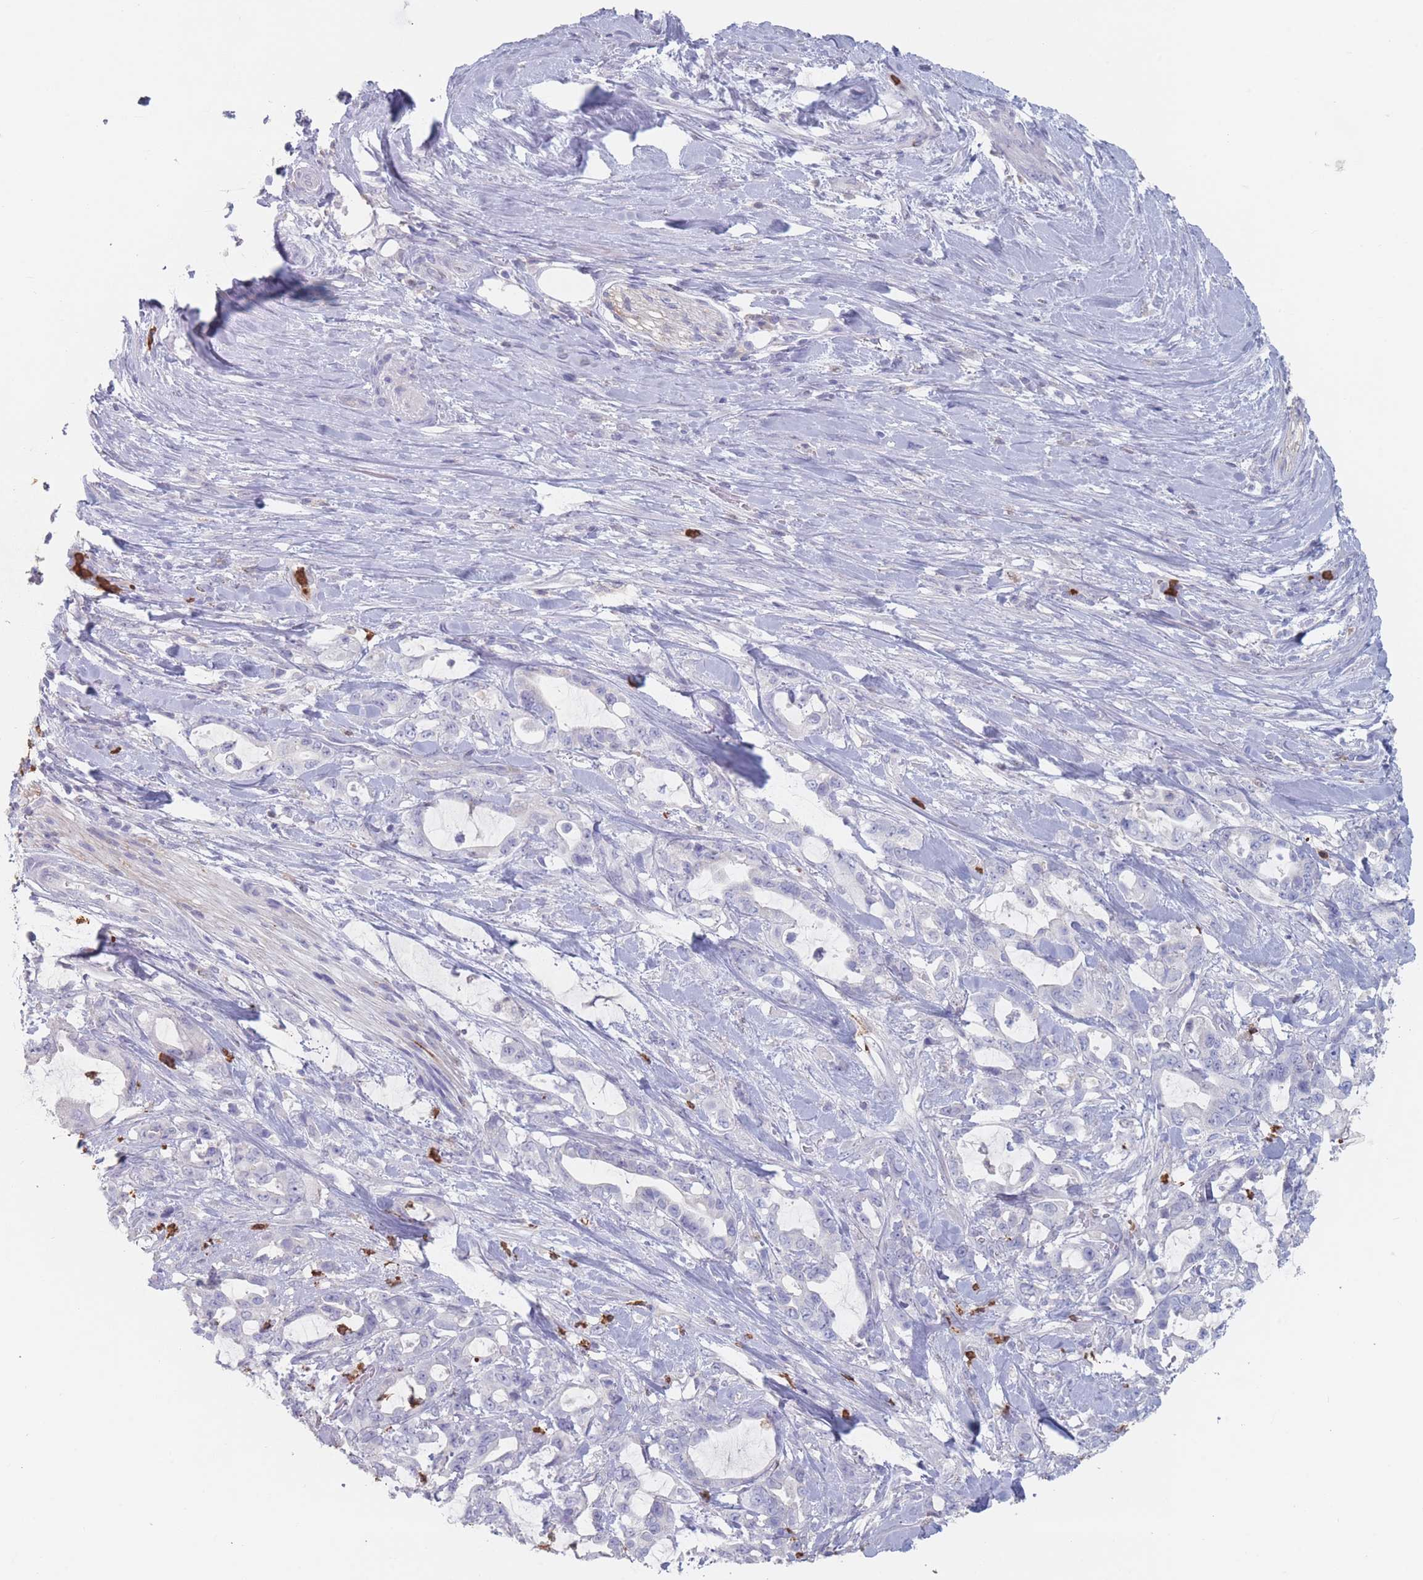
{"staining": {"intensity": "negative", "quantity": "none", "location": "none"}, "tissue": "pancreatic cancer", "cell_type": "Tumor cells", "image_type": "cancer", "snomed": [{"axis": "morphology", "description": "Adenocarcinoma, NOS"}, {"axis": "topography", "description": "Pancreas"}], "caption": "High magnification brightfield microscopy of pancreatic cancer (adenocarcinoma) stained with DAB (3,3'-diaminobenzidine) (brown) and counterstained with hematoxylin (blue): tumor cells show no significant staining.", "gene": "ATP1A3", "patient": {"sex": "female", "age": 61}}